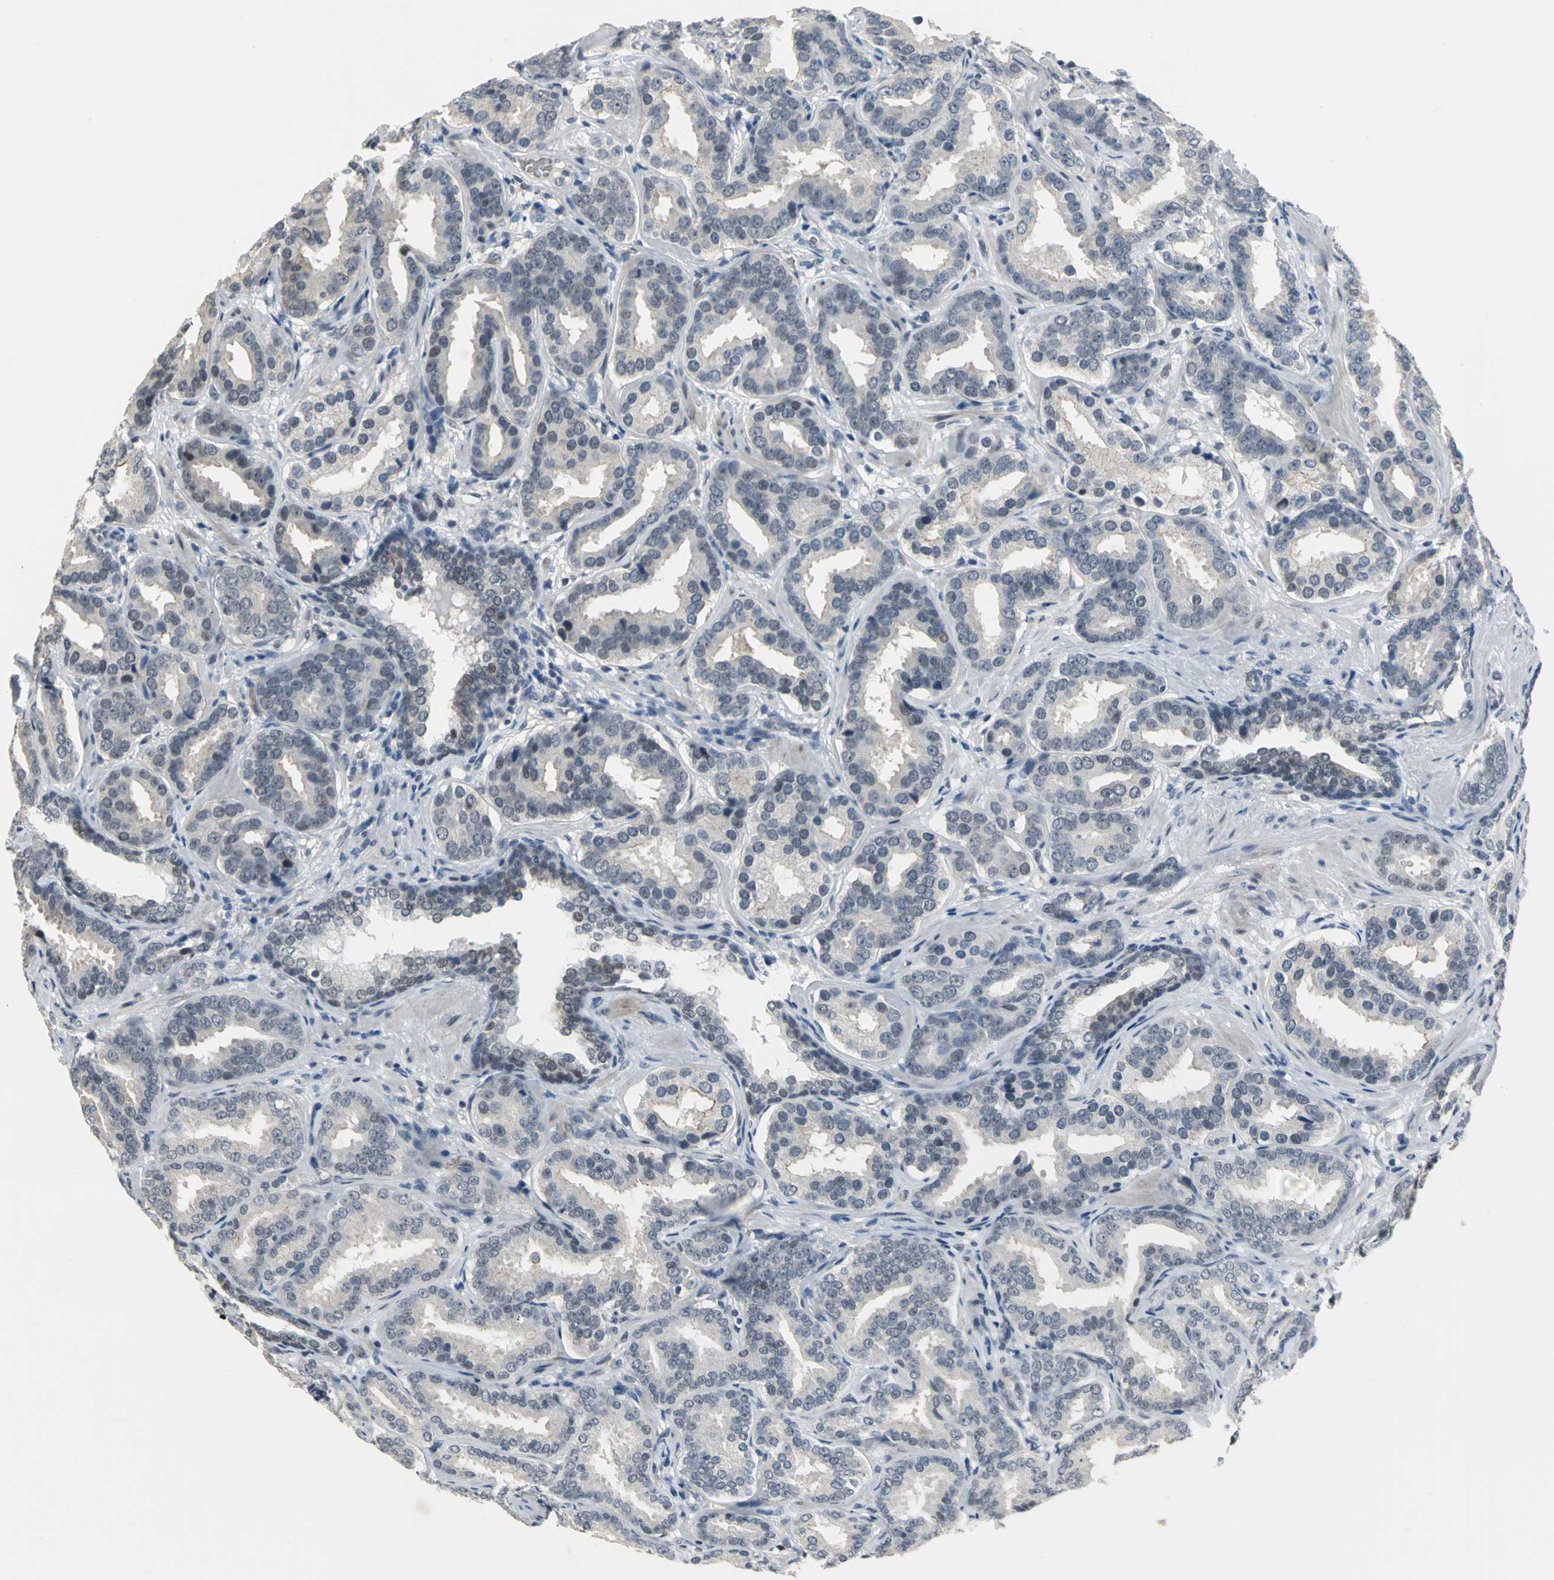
{"staining": {"intensity": "weak", "quantity": ">75%", "location": "nuclear"}, "tissue": "prostate cancer", "cell_type": "Tumor cells", "image_type": "cancer", "snomed": [{"axis": "morphology", "description": "Adenocarcinoma, Low grade"}, {"axis": "topography", "description": "Prostate"}], "caption": "Immunohistochemistry (DAB) staining of human prostate cancer displays weak nuclear protein staining in approximately >75% of tumor cells. Nuclei are stained in blue.", "gene": "GLI3", "patient": {"sex": "male", "age": 59}}